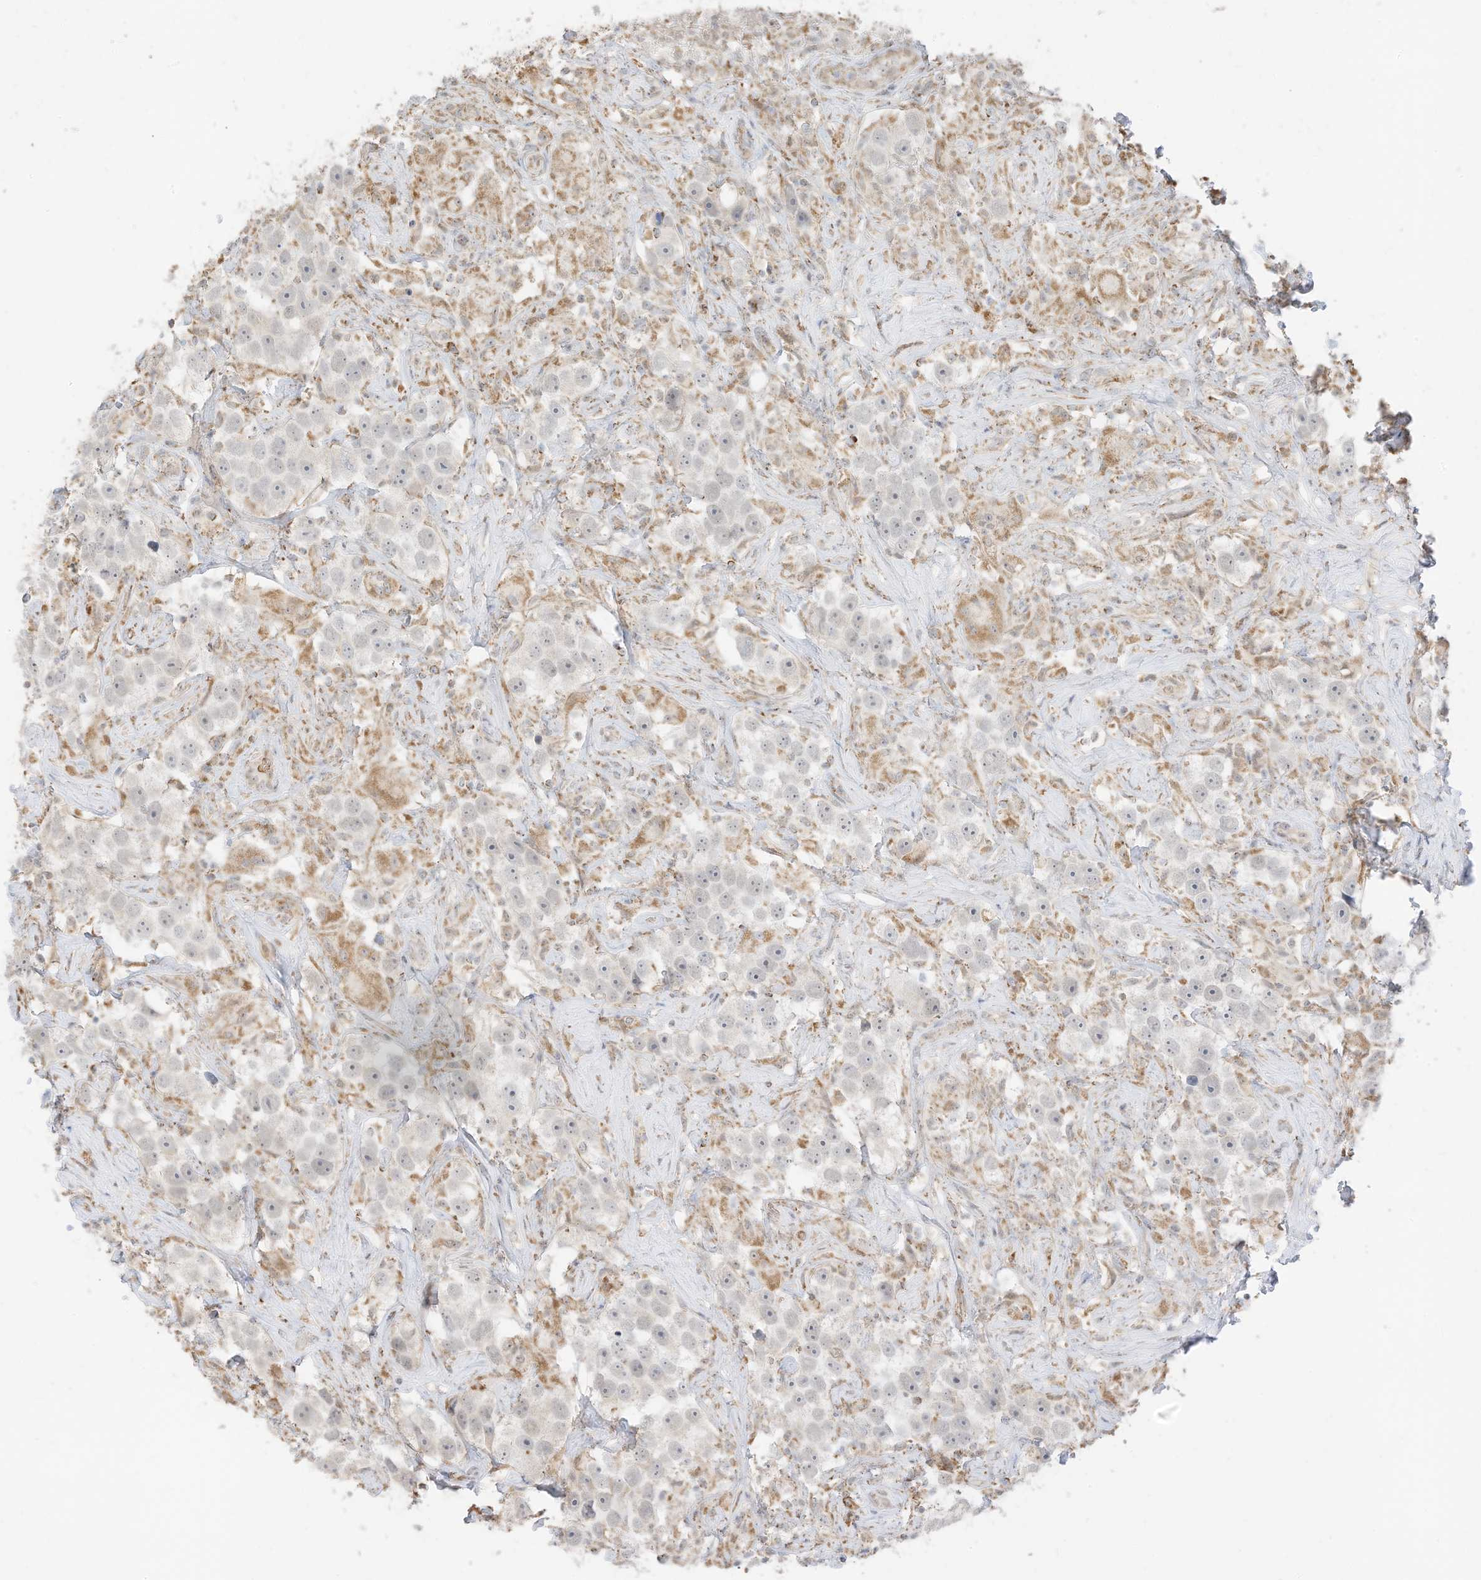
{"staining": {"intensity": "negative", "quantity": "none", "location": "none"}, "tissue": "testis cancer", "cell_type": "Tumor cells", "image_type": "cancer", "snomed": [{"axis": "morphology", "description": "Seminoma, NOS"}, {"axis": "topography", "description": "Testis"}], "caption": "Testis cancer was stained to show a protein in brown. There is no significant positivity in tumor cells.", "gene": "MTUS2", "patient": {"sex": "male", "age": 49}}